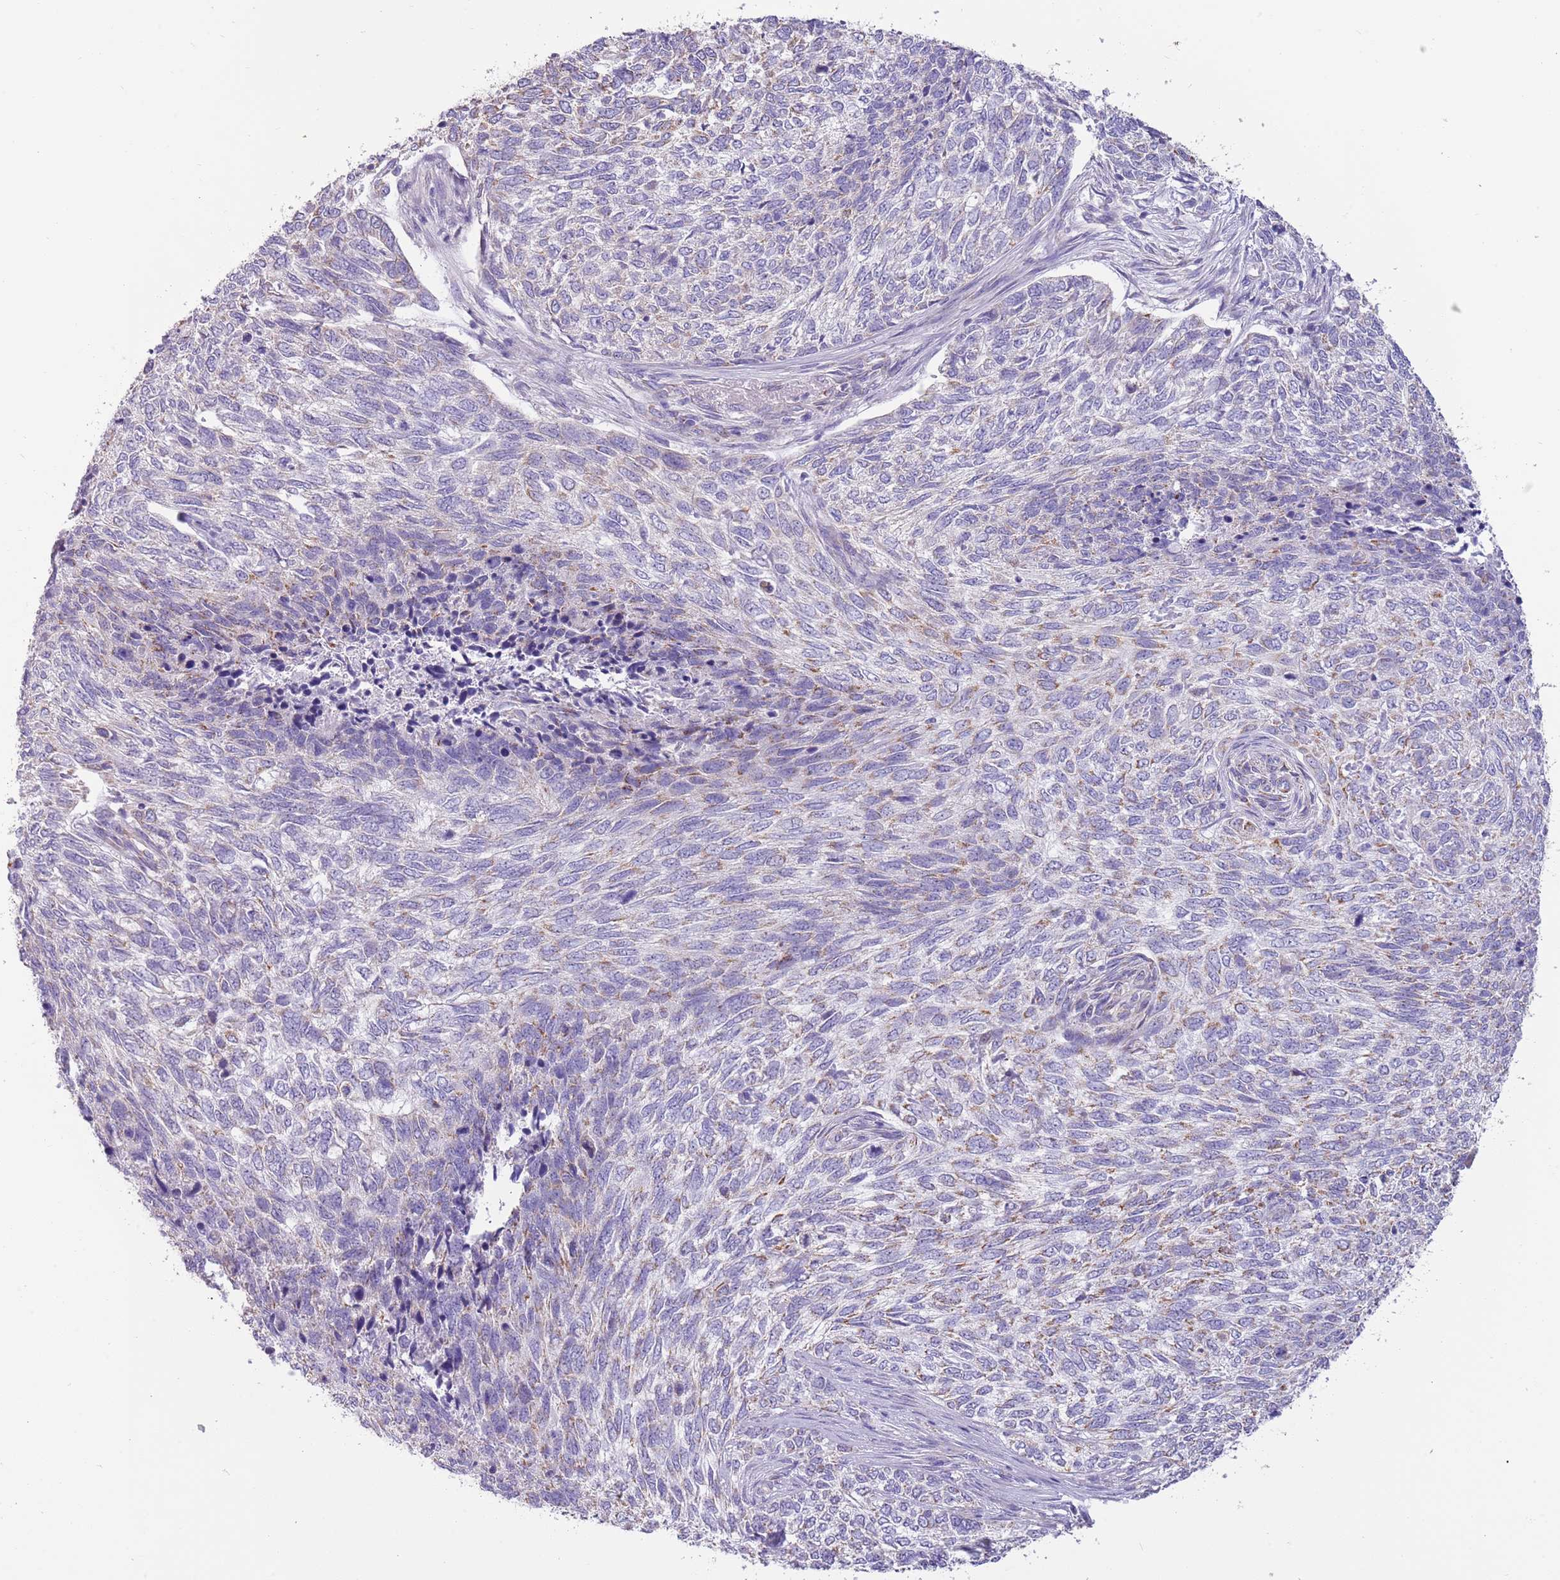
{"staining": {"intensity": "weak", "quantity": "<25%", "location": "cytoplasmic/membranous"}, "tissue": "skin cancer", "cell_type": "Tumor cells", "image_type": "cancer", "snomed": [{"axis": "morphology", "description": "Basal cell carcinoma"}, {"axis": "topography", "description": "Skin"}], "caption": "High power microscopy histopathology image of an immunohistochemistry (IHC) micrograph of skin cancer, revealing no significant positivity in tumor cells. (DAB (3,3'-diaminobenzidine) immunohistochemistry (IHC), high magnification).", "gene": "RNF222", "patient": {"sex": "female", "age": 65}}